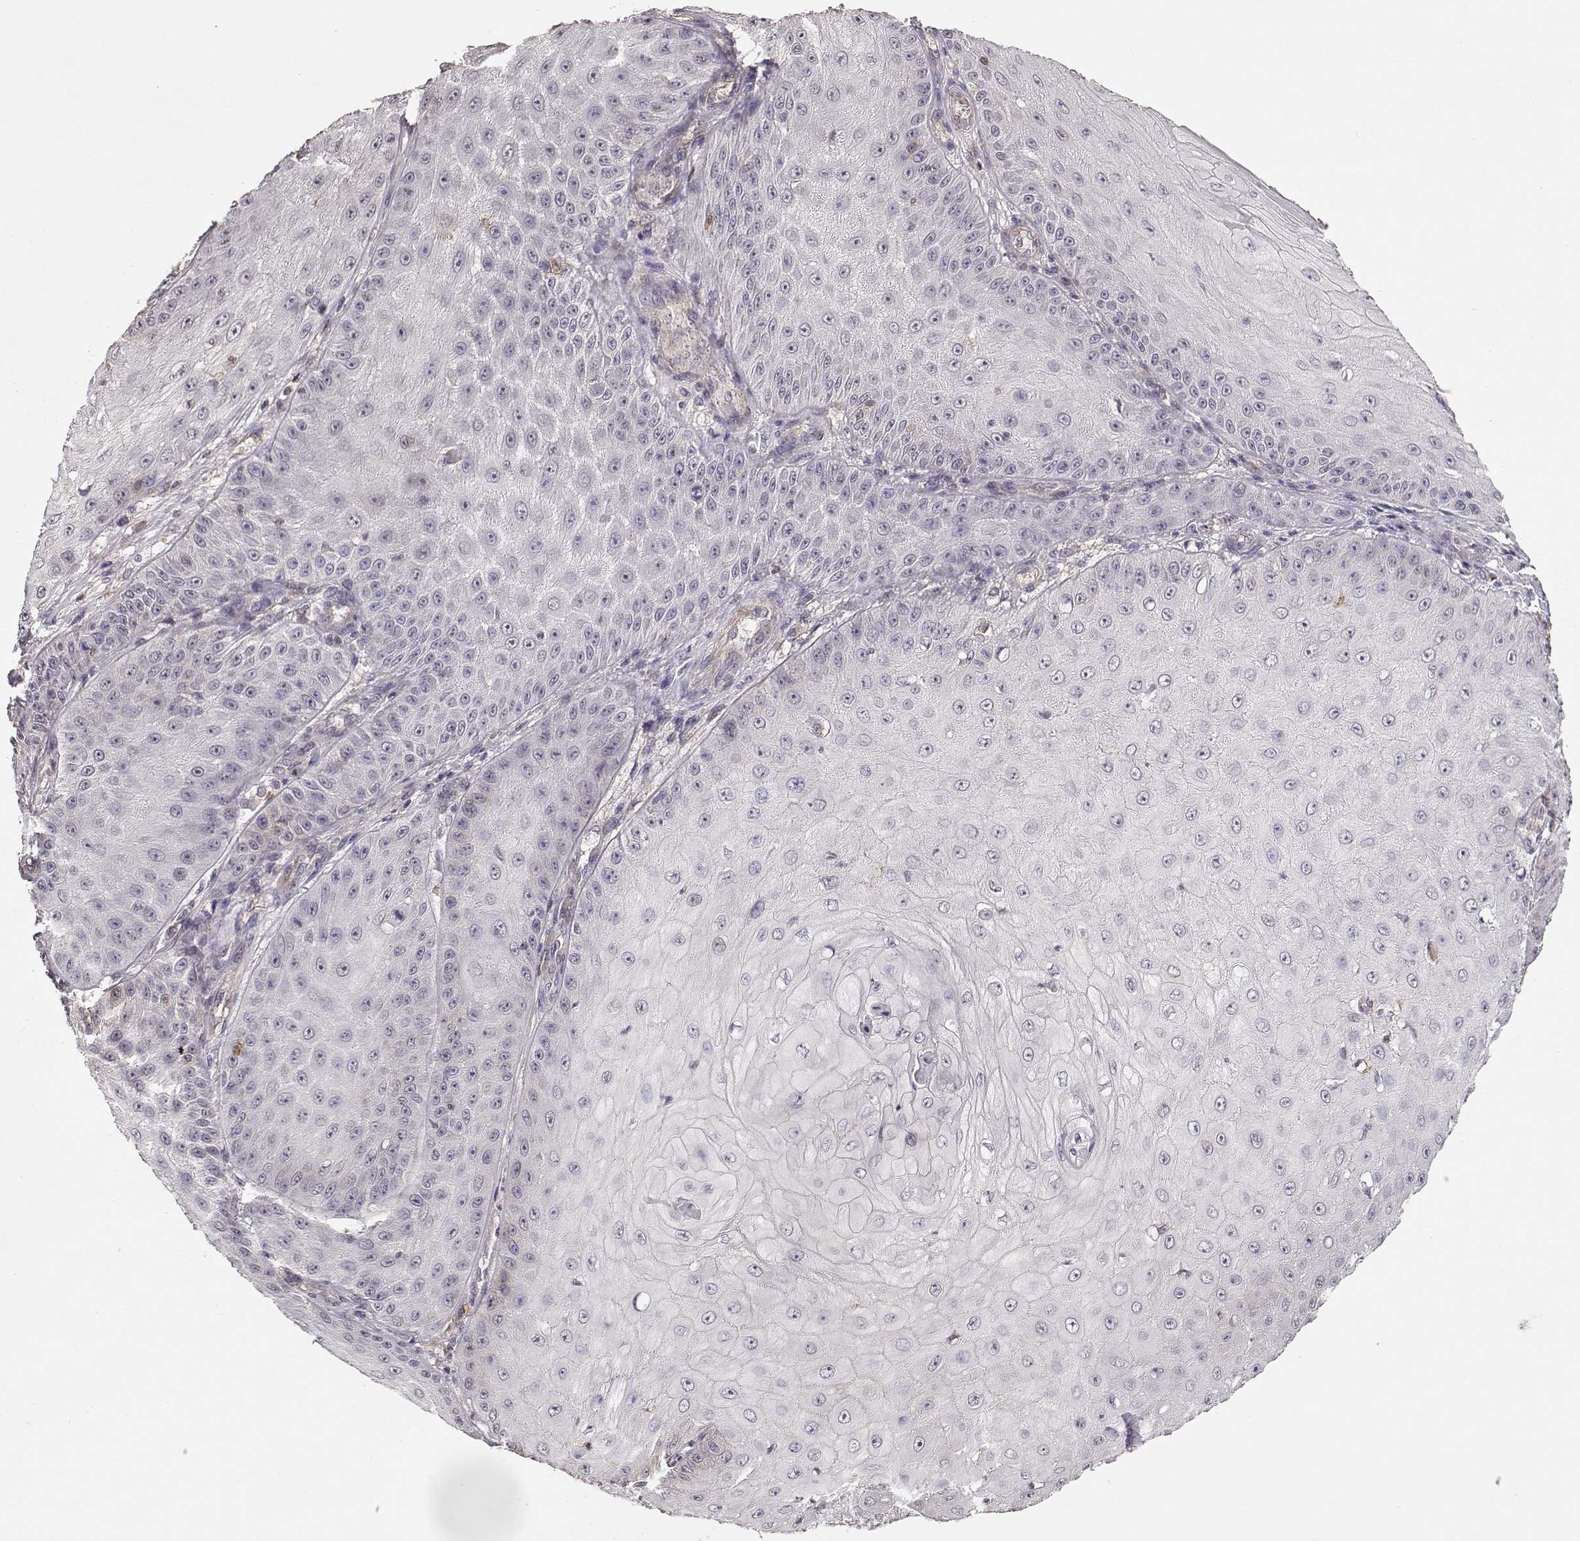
{"staining": {"intensity": "negative", "quantity": "none", "location": "none"}, "tissue": "skin cancer", "cell_type": "Tumor cells", "image_type": "cancer", "snomed": [{"axis": "morphology", "description": "Squamous cell carcinoma, NOS"}, {"axis": "topography", "description": "Skin"}], "caption": "DAB (3,3'-diaminobenzidine) immunohistochemical staining of human skin squamous cell carcinoma displays no significant staining in tumor cells.", "gene": "IFITM1", "patient": {"sex": "male", "age": 70}}